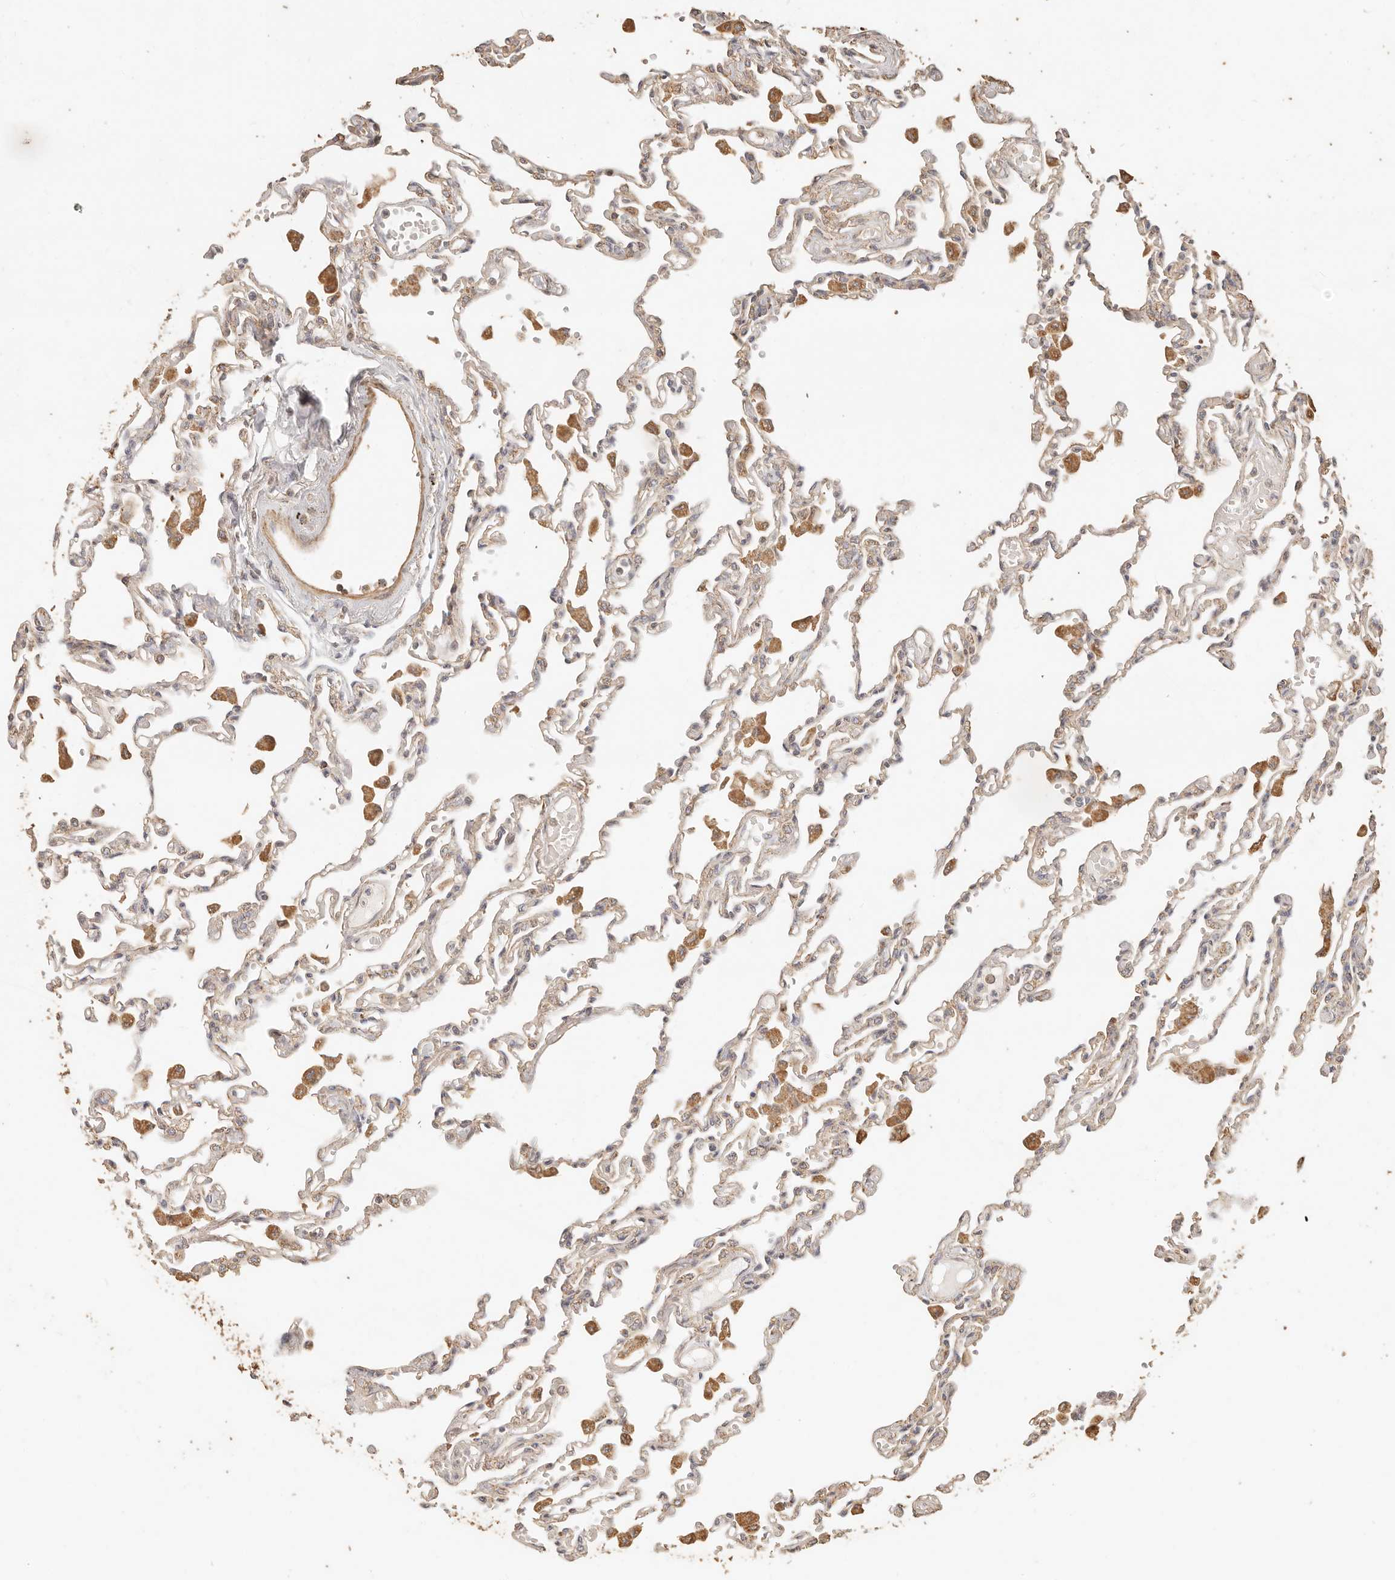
{"staining": {"intensity": "weak", "quantity": "<25%", "location": "cytoplasmic/membranous"}, "tissue": "lung", "cell_type": "Alveolar cells", "image_type": "normal", "snomed": [{"axis": "morphology", "description": "Normal tissue, NOS"}, {"axis": "topography", "description": "Bronchus"}, {"axis": "topography", "description": "Lung"}], "caption": "Unremarkable lung was stained to show a protein in brown. There is no significant staining in alveolar cells. (Stains: DAB immunohistochemistry (IHC) with hematoxylin counter stain, Microscopy: brightfield microscopy at high magnification).", "gene": "PTPN22", "patient": {"sex": "female", "age": 49}}